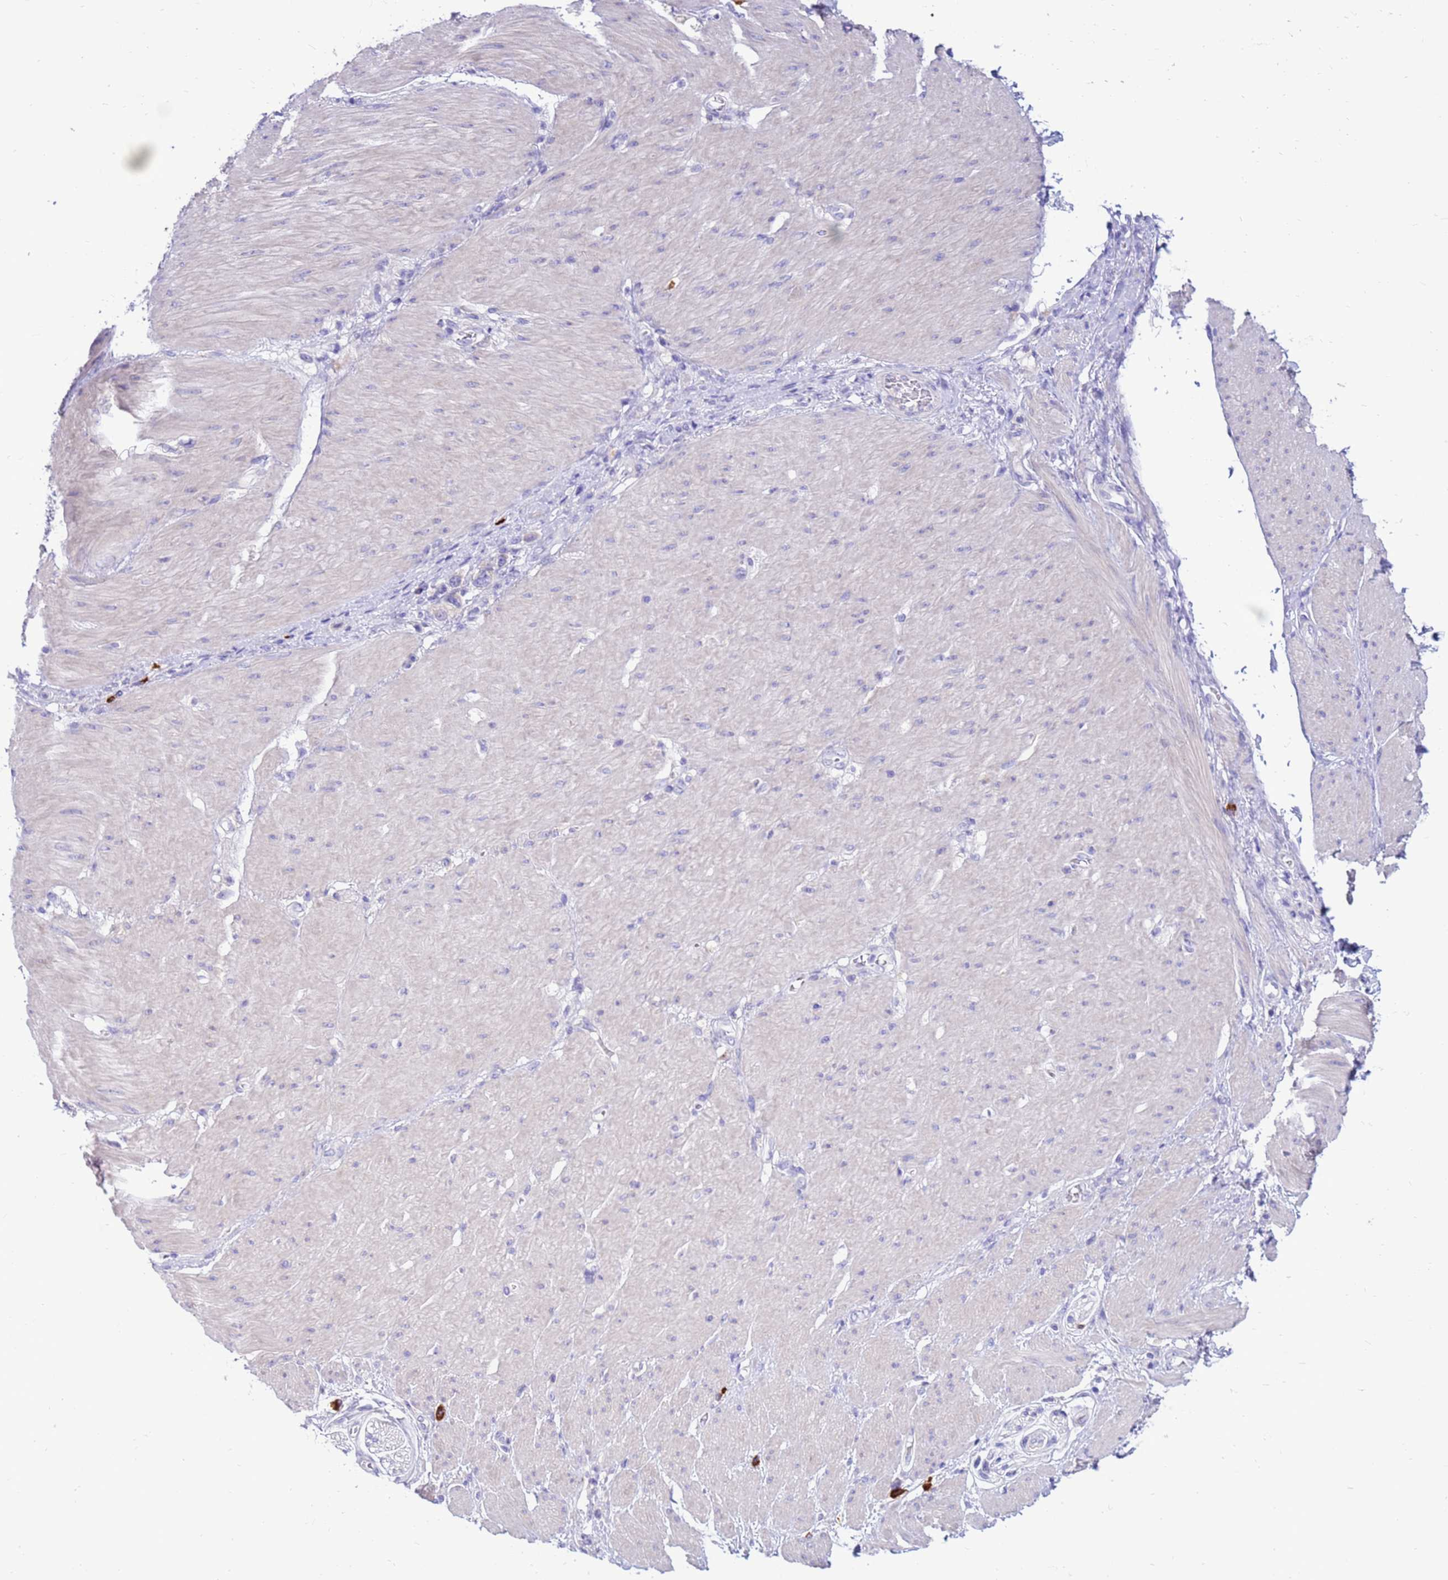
{"staining": {"intensity": "negative", "quantity": "none", "location": "none"}, "tissue": "stomach cancer", "cell_type": "Tumor cells", "image_type": "cancer", "snomed": [{"axis": "morphology", "description": "Normal tissue, NOS"}, {"axis": "morphology", "description": "Adenocarcinoma, NOS"}, {"axis": "topography", "description": "Stomach, upper"}, {"axis": "topography", "description": "Stomach"}], "caption": "Stomach cancer was stained to show a protein in brown. There is no significant staining in tumor cells. The staining was performed using DAB to visualize the protein expression in brown, while the nuclei were stained in blue with hematoxylin (Magnification: 20x).", "gene": "PDE10A", "patient": {"sex": "female", "age": 65}}